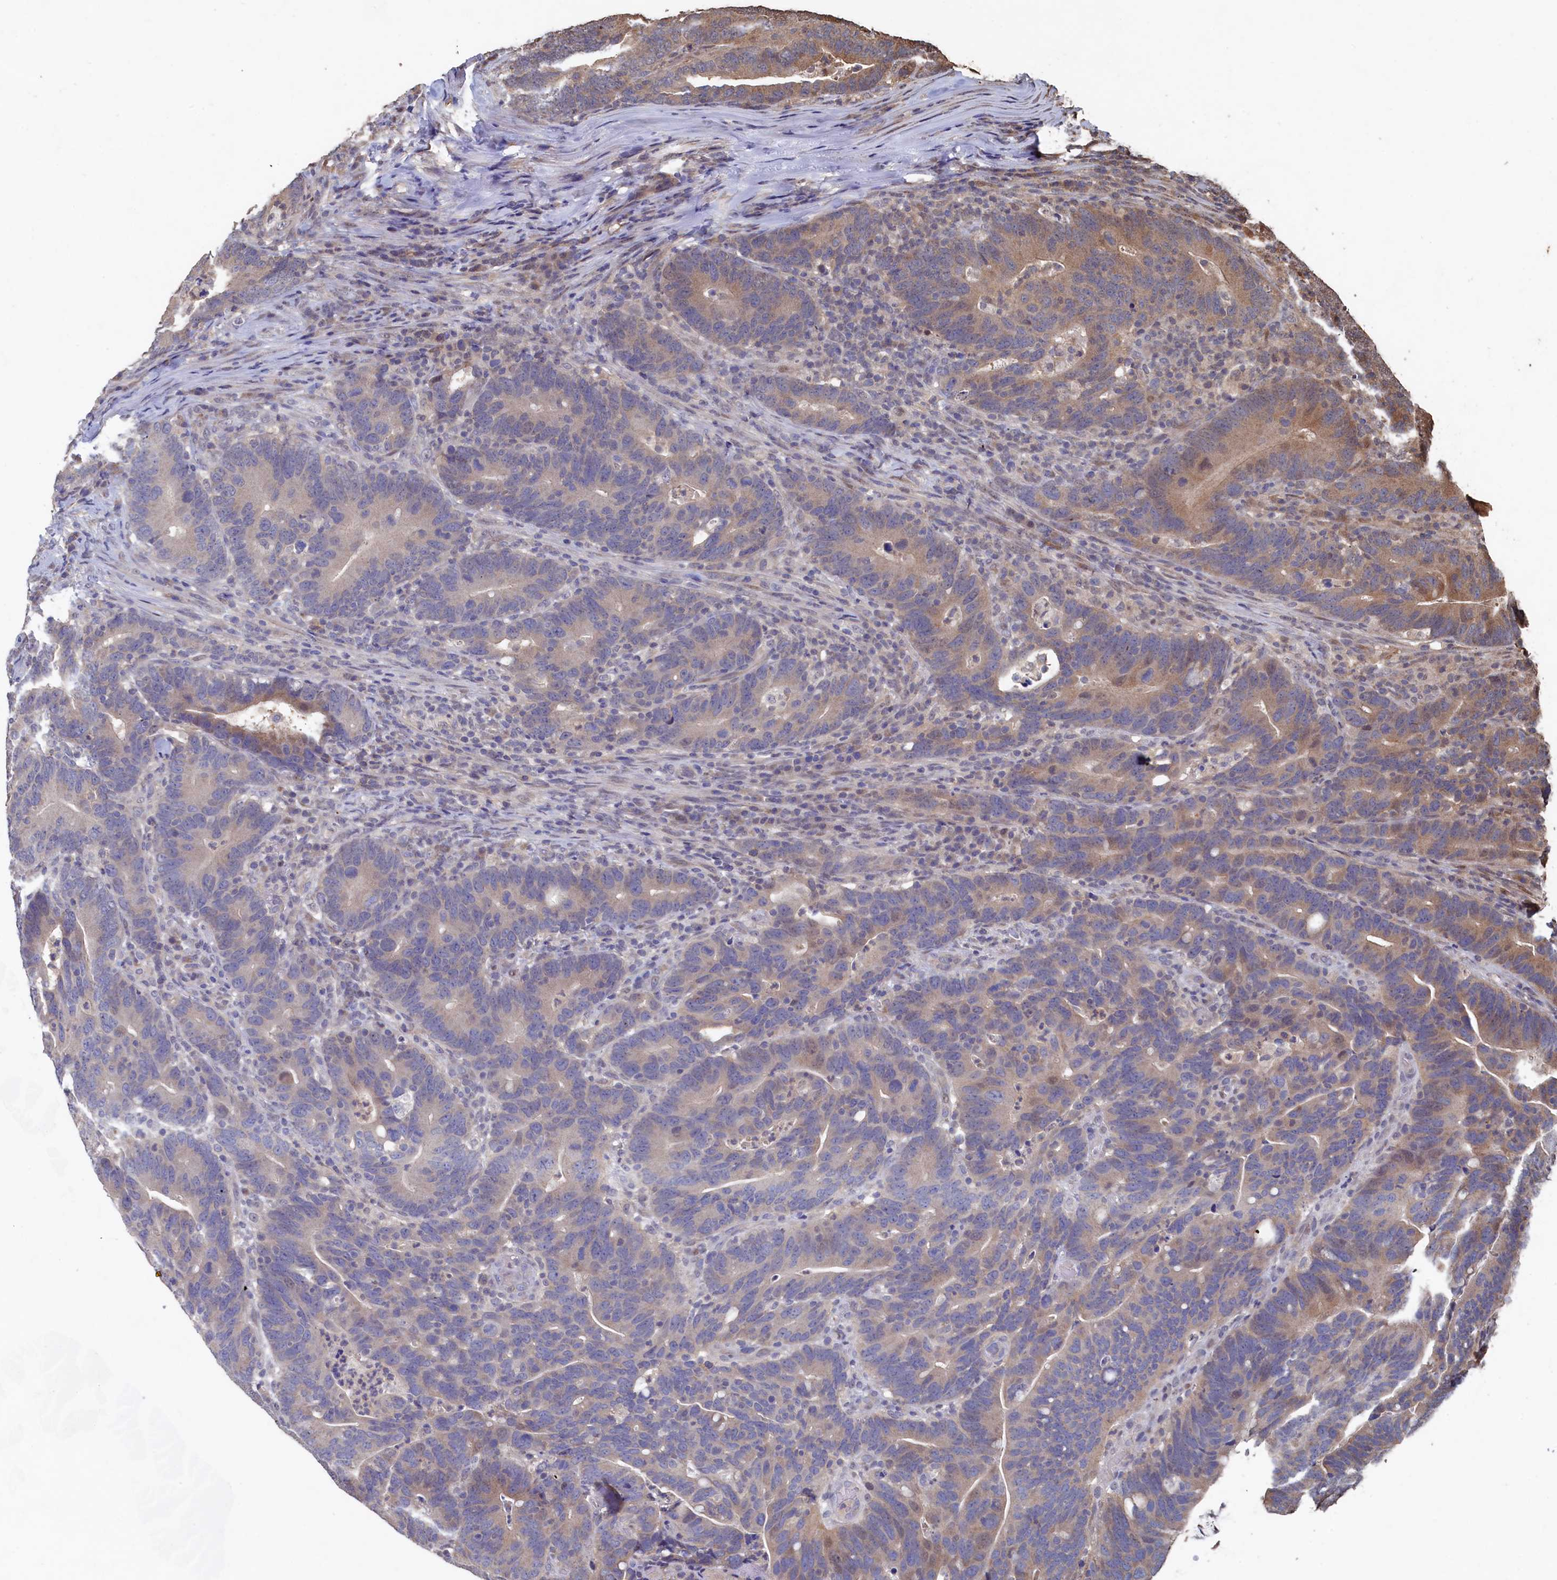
{"staining": {"intensity": "weak", "quantity": "25%-75%", "location": "cytoplasmic/membranous"}, "tissue": "colorectal cancer", "cell_type": "Tumor cells", "image_type": "cancer", "snomed": [{"axis": "morphology", "description": "Adenocarcinoma, NOS"}, {"axis": "topography", "description": "Colon"}], "caption": "Tumor cells show weak cytoplasmic/membranous positivity in about 25%-75% of cells in colorectal cancer (adenocarcinoma).", "gene": "PIGN", "patient": {"sex": "female", "age": 66}}